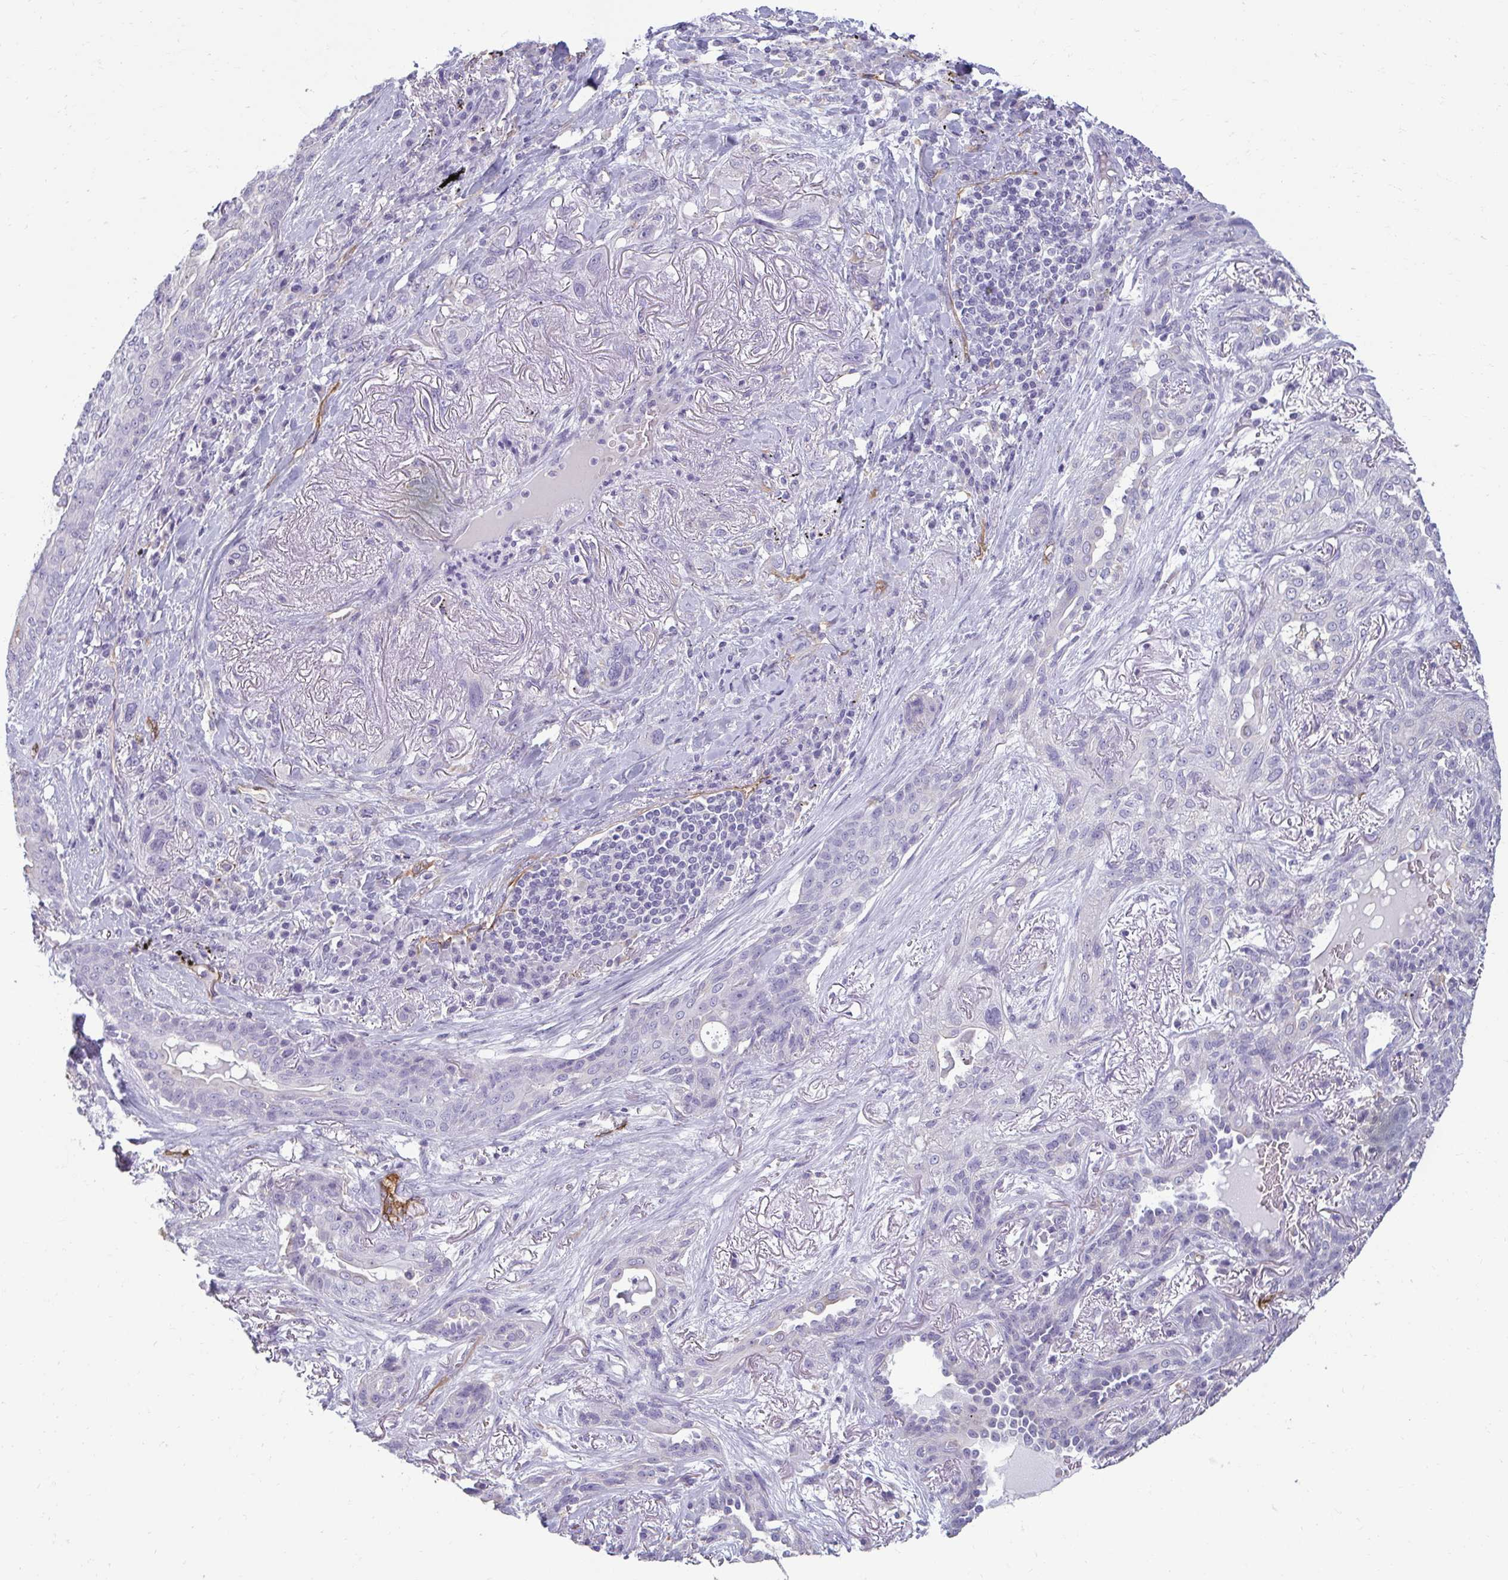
{"staining": {"intensity": "negative", "quantity": "none", "location": "none"}, "tissue": "lung cancer", "cell_type": "Tumor cells", "image_type": "cancer", "snomed": [{"axis": "morphology", "description": "Squamous cell carcinoma, NOS"}, {"axis": "topography", "description": "Lung"}], "caption": "The image shows no staining of tumor cells in lung squamous cell carcinoma.", "gene": "PDE2A", "patient": {"sex": "female", "age": 70}}